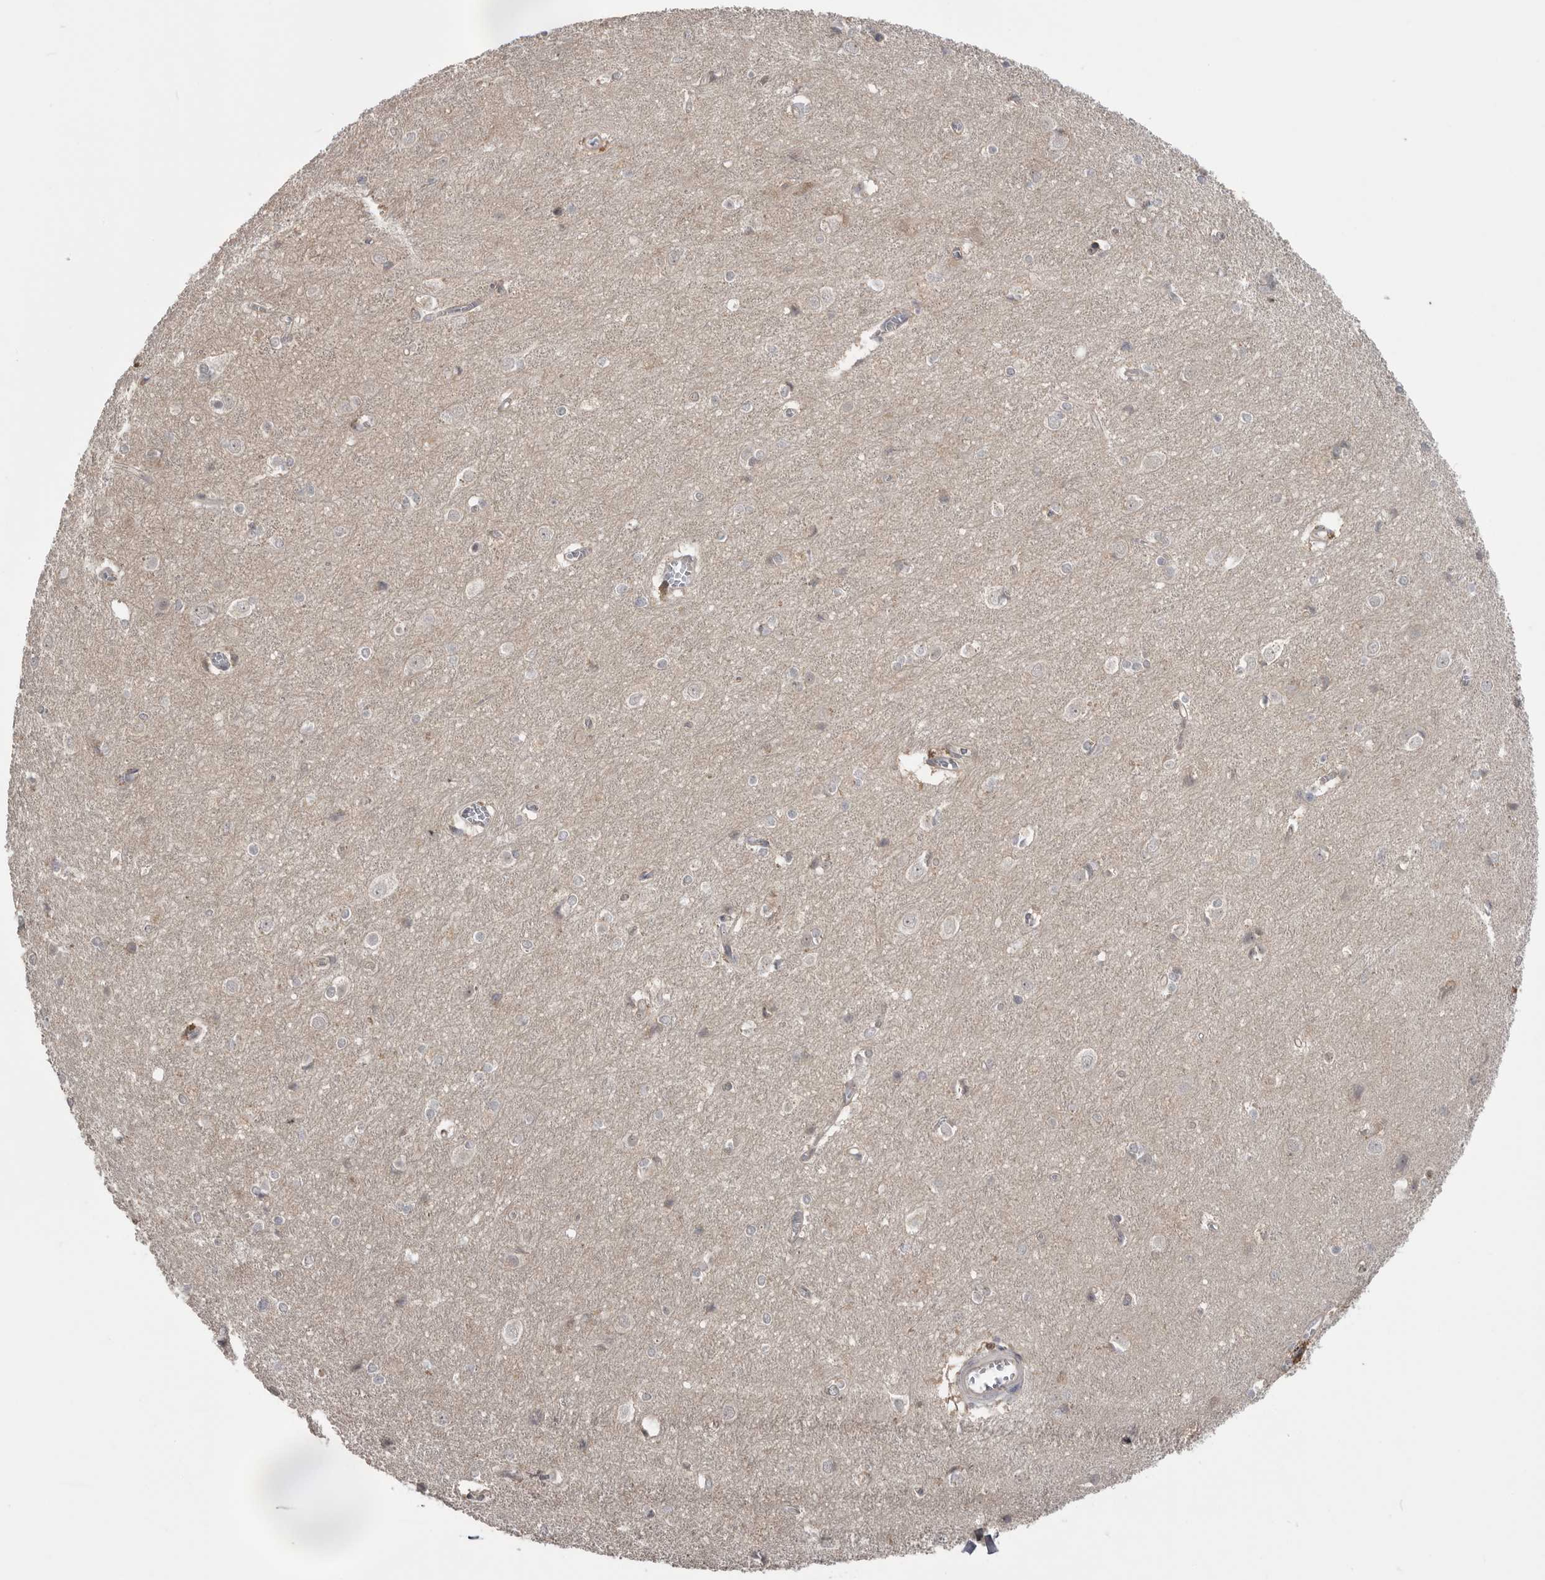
{"staining": {"intensity": "weak", "quantity": ">75%", "location": "cytoplasmic/membranous"}, "tissue": "cerebral cortex", "cell_type": "Endothelial cells", "image_type": "normal", "snomed": [{"axis": "morphology", "description": "Normal tissue, NOS"}, {"axis": "topography", "description": "Cerebral cortex"}], "caption": "Protein staining of benign cerebral cortex reveals weak cytoplasmic/membranous expression in approximately >75% of endothelial cells. Nuclei are stained in blue.", "gene": "MAPK13", "patient": {"sex": "male", "age": 54}}